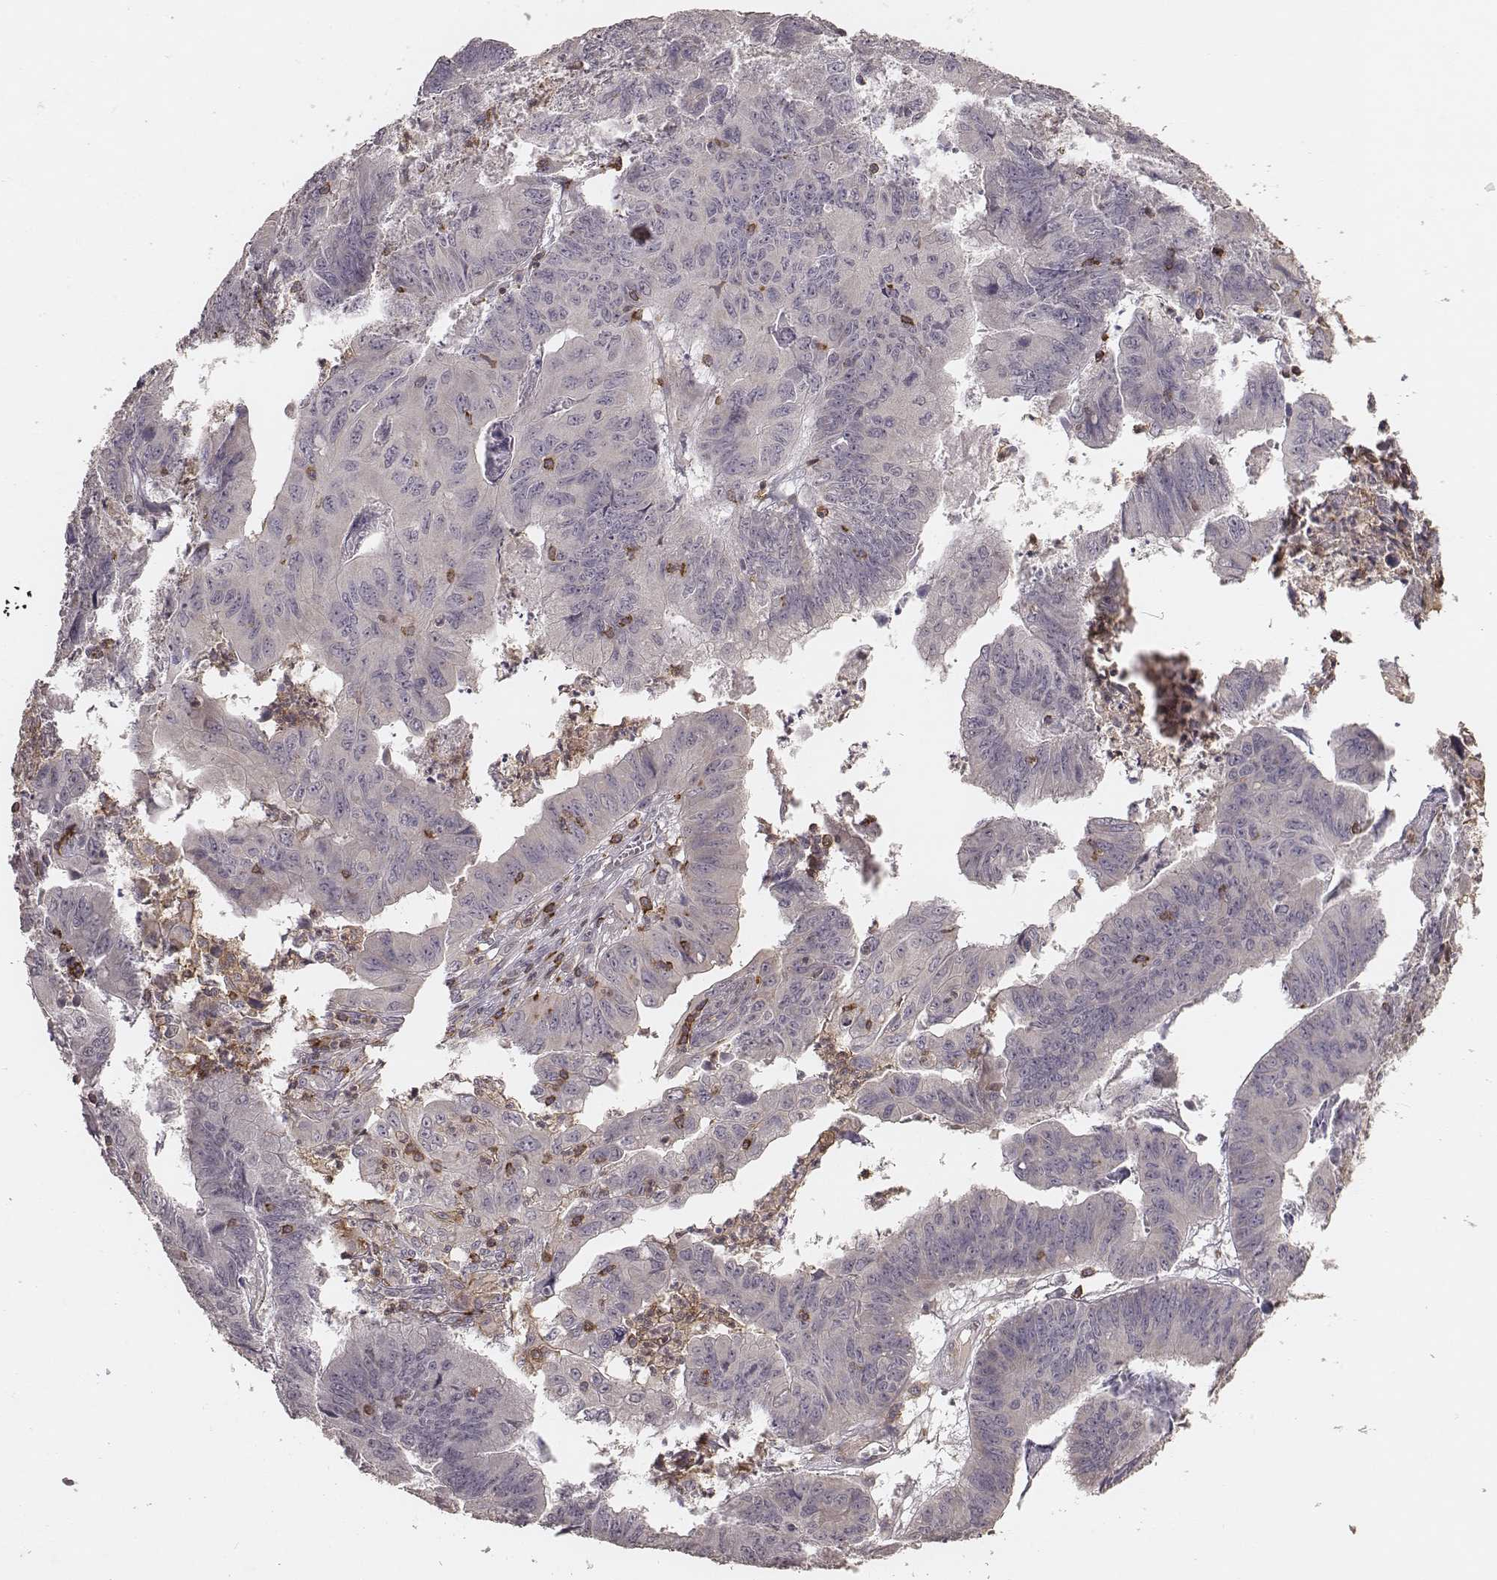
{"staining": {"intensity": "negative", "quantity": "none", "location": "none"}, "tissue": "stomach cancer", "cell_type": "Tumor cells", "image_type": "cancer", "snomed": [{"axis": "morphology", "description": "Adenocarcinoma, NOS"}, {"axis": "topography", "description": "Stomach, lower"}], "caption": "DAB (3,3'-diaminobenzidine) immunohistochemical staining of human stomach cancer (adenocarcinoma) reveals no significant staining in tumor cells.", "gene": "PILRA", "patient": {"sex": "male", "age": 77}}